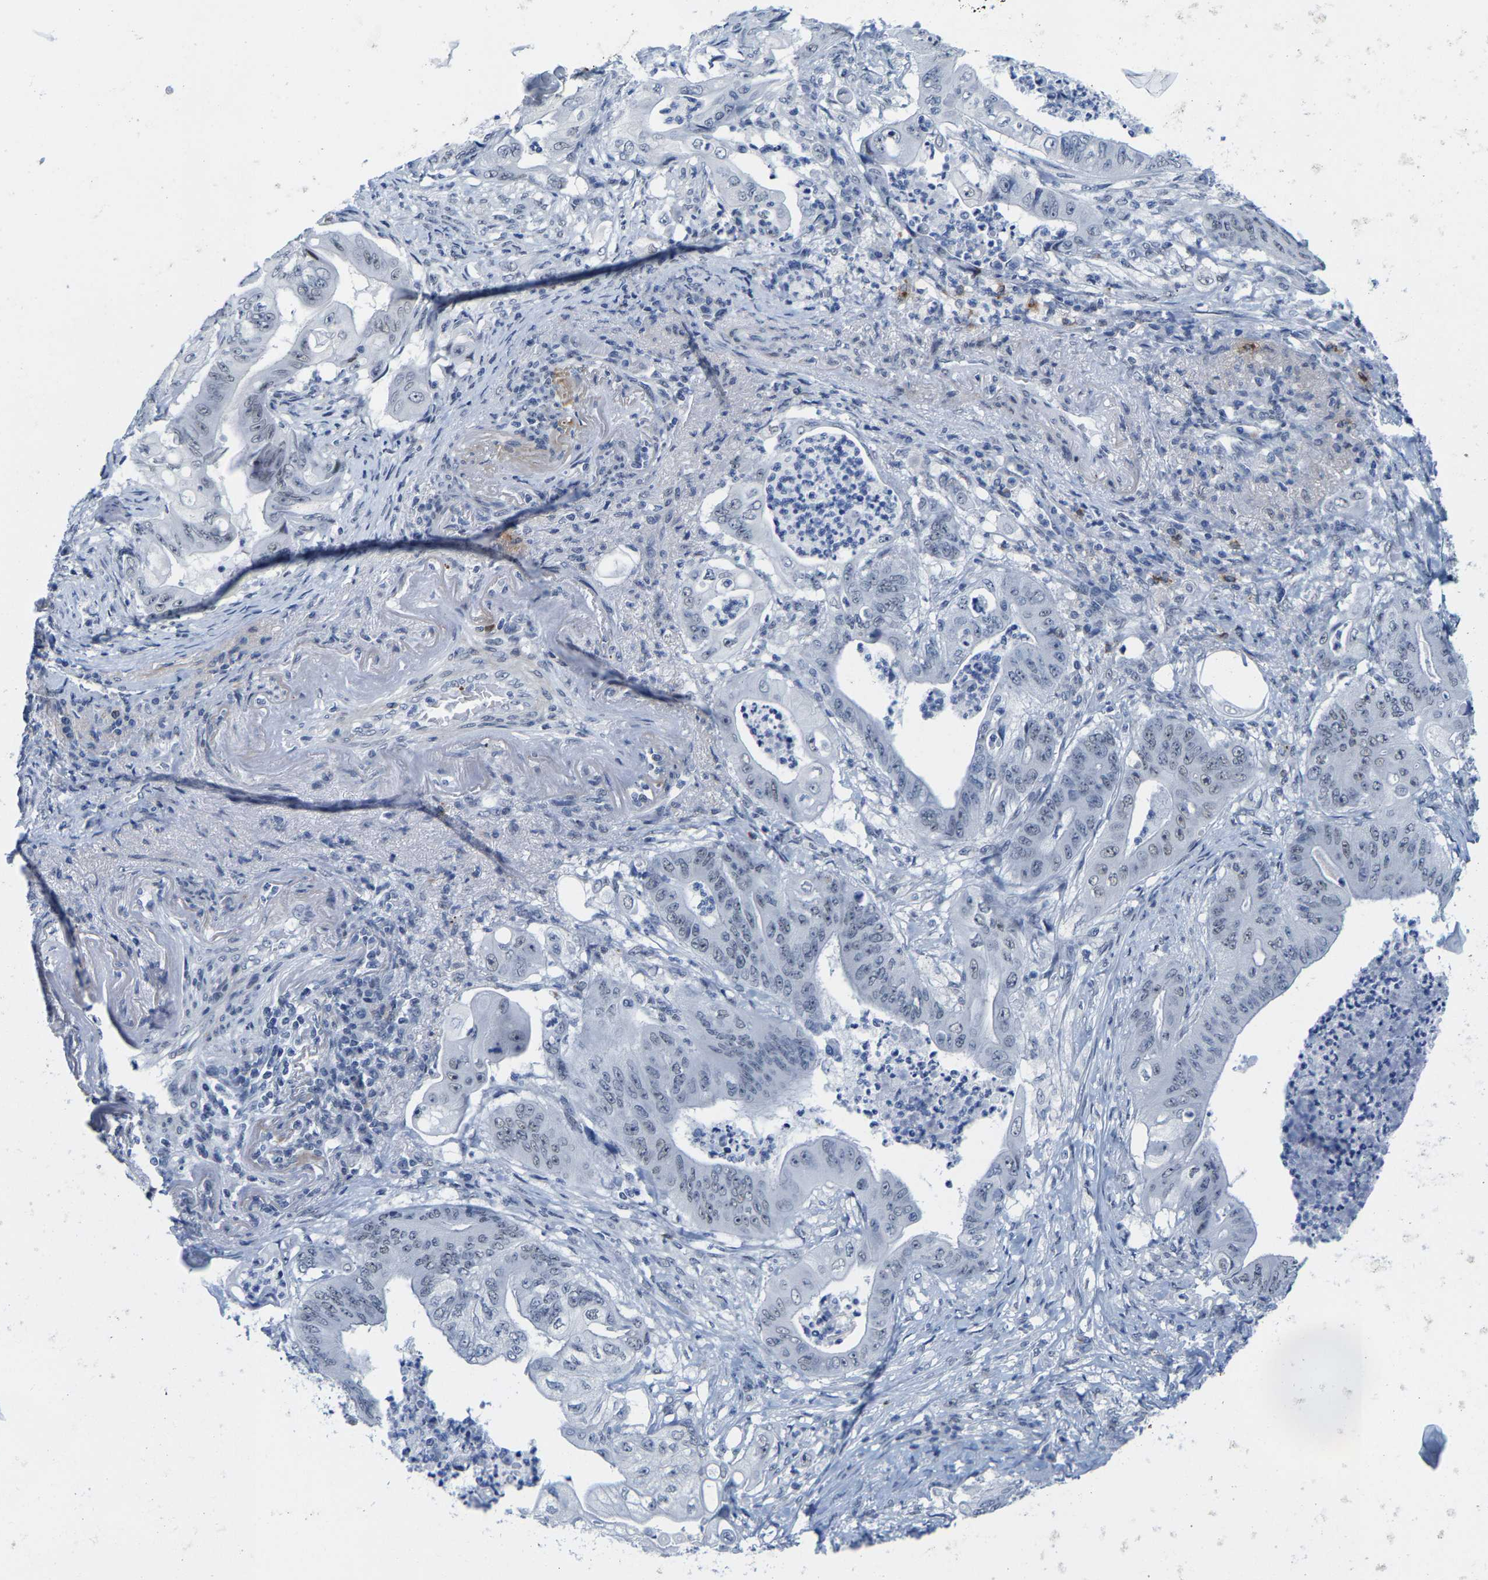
{"staining": {"intensity": "negative", "quantity": "none", "location": "none"}, "tissue": "stomach cancer", "cell_type": "Tumor cells", "image_type": "cancer", "snomed": [{"axis": "morphology", "description": "Adenocarcinoma, NOS"}, {"axis": "topography", "description": "Stomach"}], "caption": "The image shows no significant staining in tumor cells of adenocarcinoma (stomach). The staining is performed using DAB brown chromogen with nuclei counter-stained in using hematoxylin.", "gene": "SETD1B", "patient": {"sex": "female", "age": 73}}